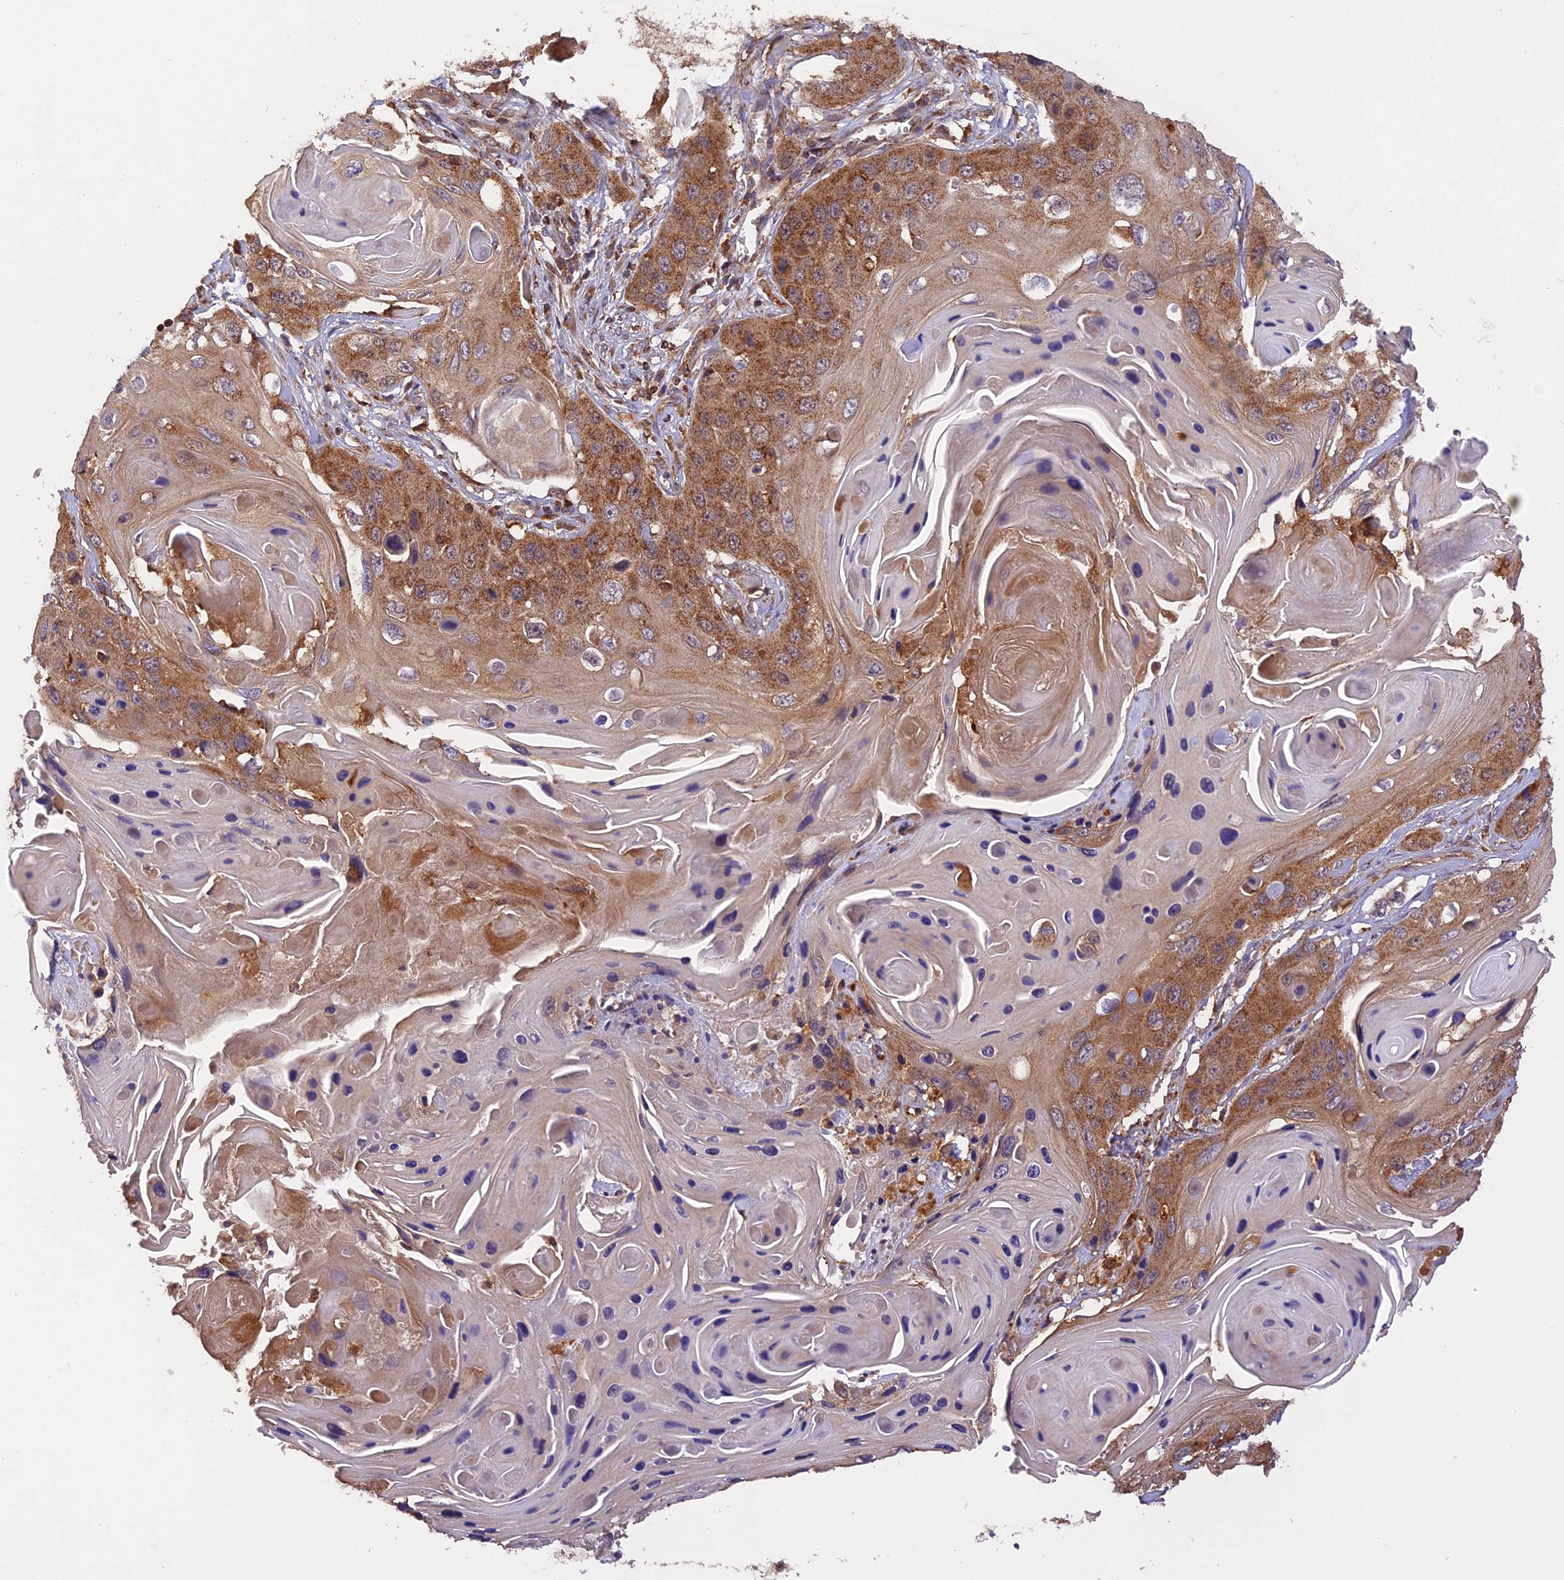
{"staining": {"intensity": "moderate", "quantity": ">75%", "location": "cytoplasmic/membranous"}, "tissue": "skin cancer", "cell_type": "Tumor cells", "image_type": "cancer", "snomed": [{"axis": "morphology", "description": "Squamous cell carcinoma, NOS"}, {"axis": "topography", "description": "Skin"}], "caption": "An image showing moderate cytoplasmic/membranous expression in approximately >75% of tumor cells in skin squamous cell carcinoma, as visualized by brown immunohistochemical staining.", "gene": "PEX3", "patient": {"sex": "male", "age": 55}}